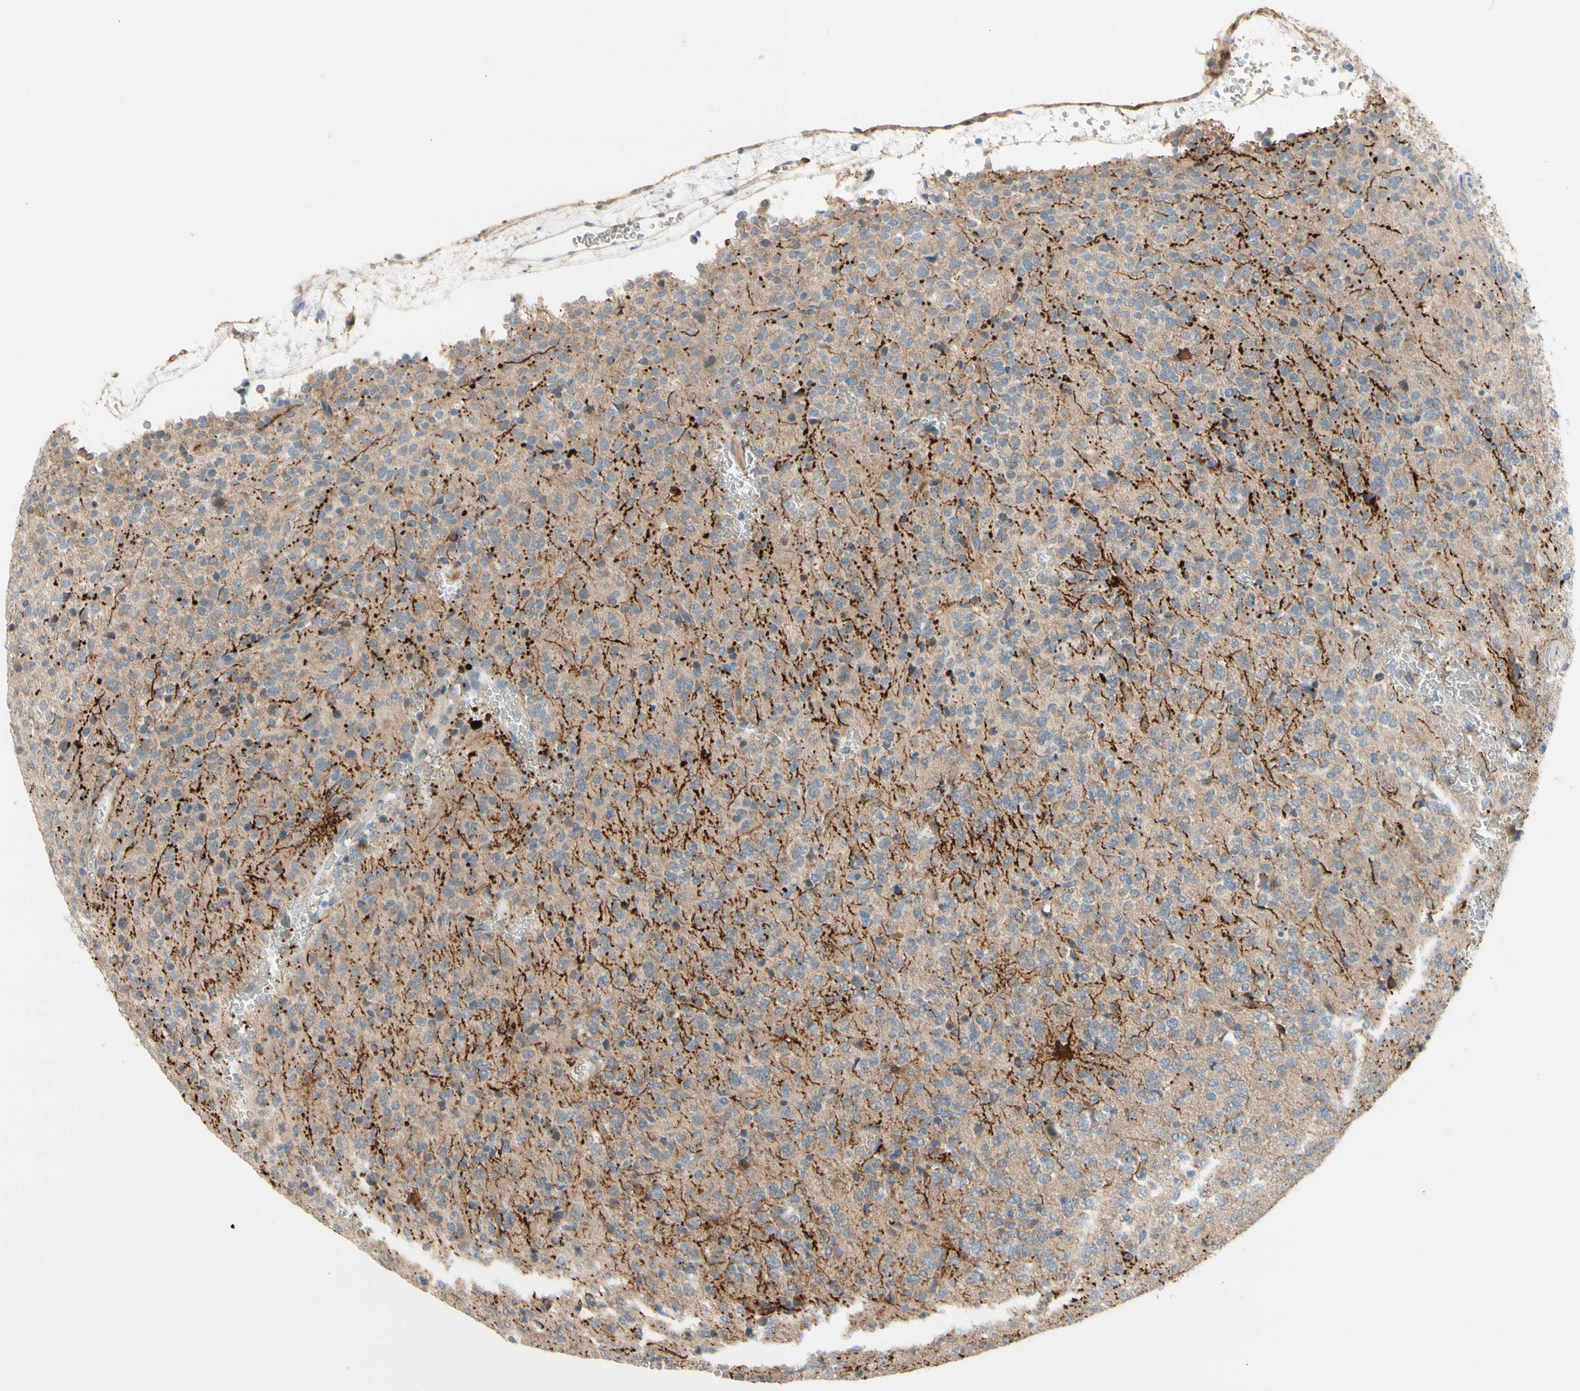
{"staining": {"intensity": "moderate", "quantity": "<25%", "location": "cytoplasmic/membranous"}, "tissue": "glioma", "cell_type": "Tumor cells", "image_type": "cancer", "snomed": [{"axis": "morphology", "description": "Glioma, malignant, Low grade"}, {"axis": "topography", "description": "Brain"}], "caption": "Moderate cytoplasmic/membranous staining is identified in about <25% of tumor cells in glioma.", "gene": "GALNT5", "patient": {"sex": "male", "age": 38}}